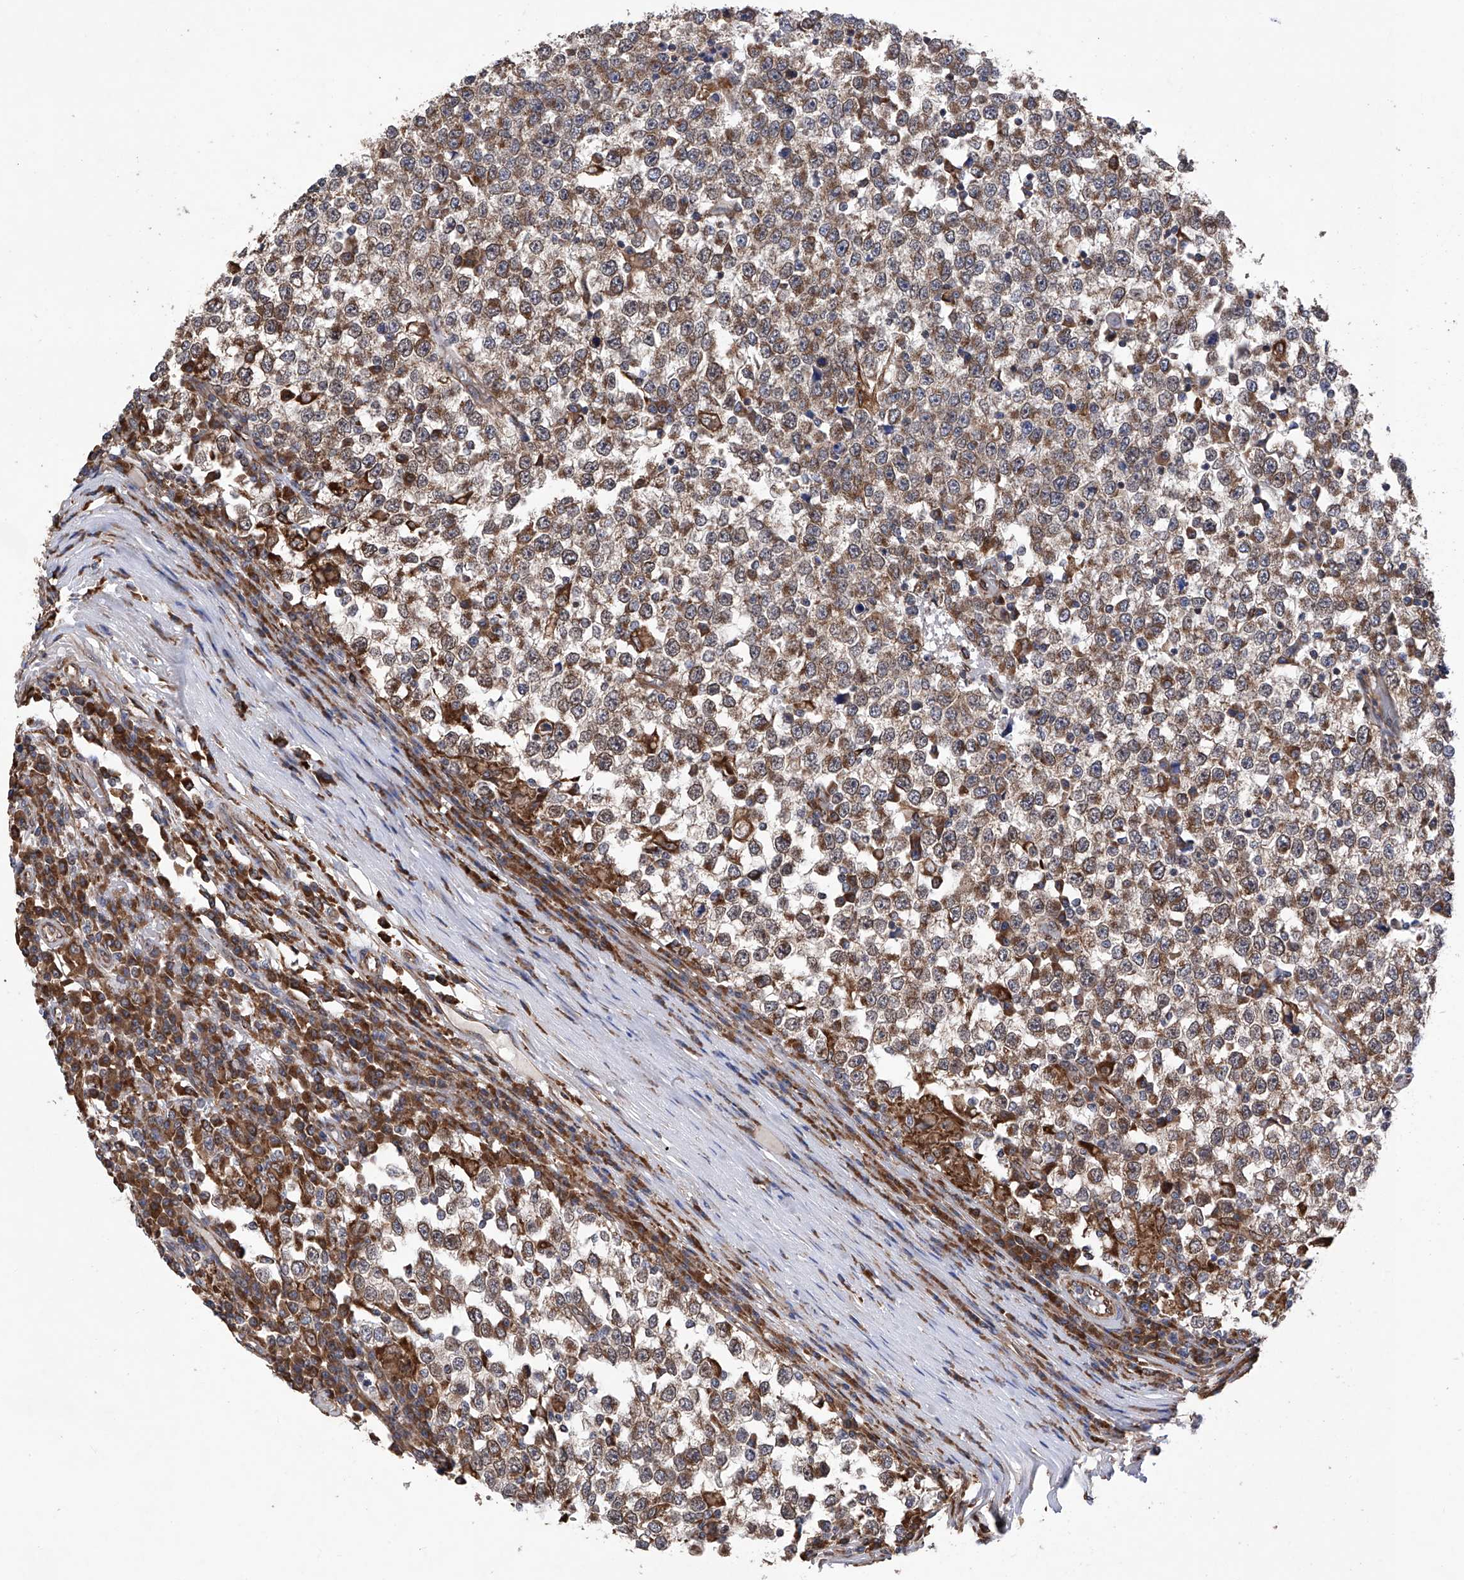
{"staining": {"intensity": "moderate", "quantity": ">75%", "location": "cytoplasmic/membranous"}, "tissue": "testis cancer", "cell_type": "Tumor cells", "image_type": "cancer", "snomed": [{"axis": "morphology", "description": "Seminoma, NOS"}, {"axis": "topography", "description": "Testis"}], "caption": "The photomicrograph demonstrates staining of testis cancer (seminoma), revealing moderate cytoplasmic/membranous protein positivity (brown color) within tumor cells. (Brightfield microscopy of DAB IHC at high magnification).", "gene": "DNAH8", "patient": {"sex": "male", "age": 65}}